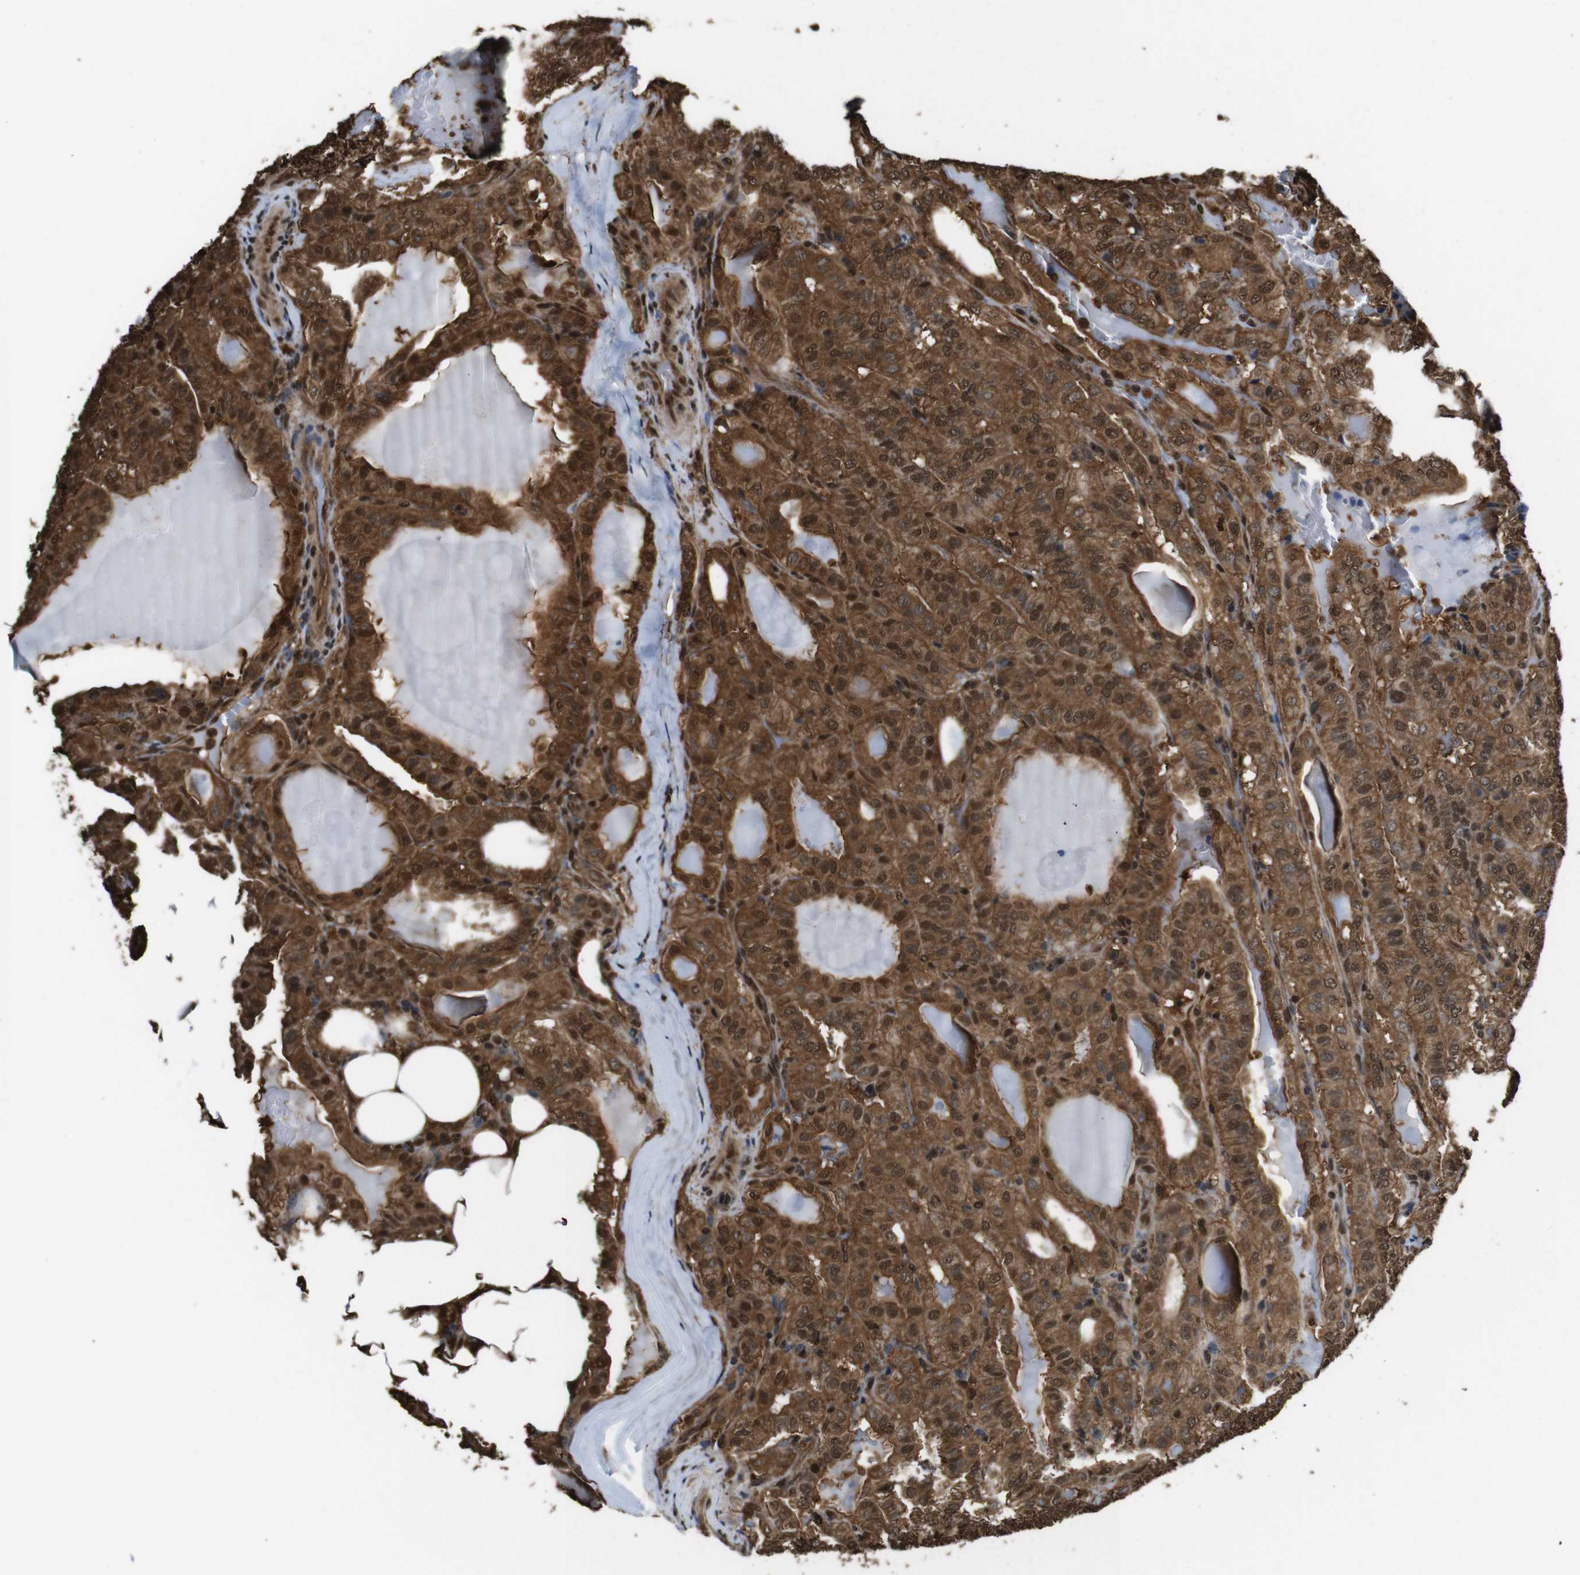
{"staining": {"intensity": "strong", "quantity": ">75%", "location": "cytoplasmic/membranous,nuclear"}, "tissue": "thyroid cancer", "cell_type": "Tumor cells", "image_type": "cancer", "snomed": [{"axis": "morphology", "description": "Papillary adenocarcinoma, NOS"}, {"axis": "topography", "description": "Thyroid gland"}], "caption": "A micrograph of human thyroid cancer stained for a protein demonstrates strong cytoplasmic/membranous and nuclear brown staining in tumor cells.", "gene": "VCP", "patient": {"sex": "male", "age": 77}}